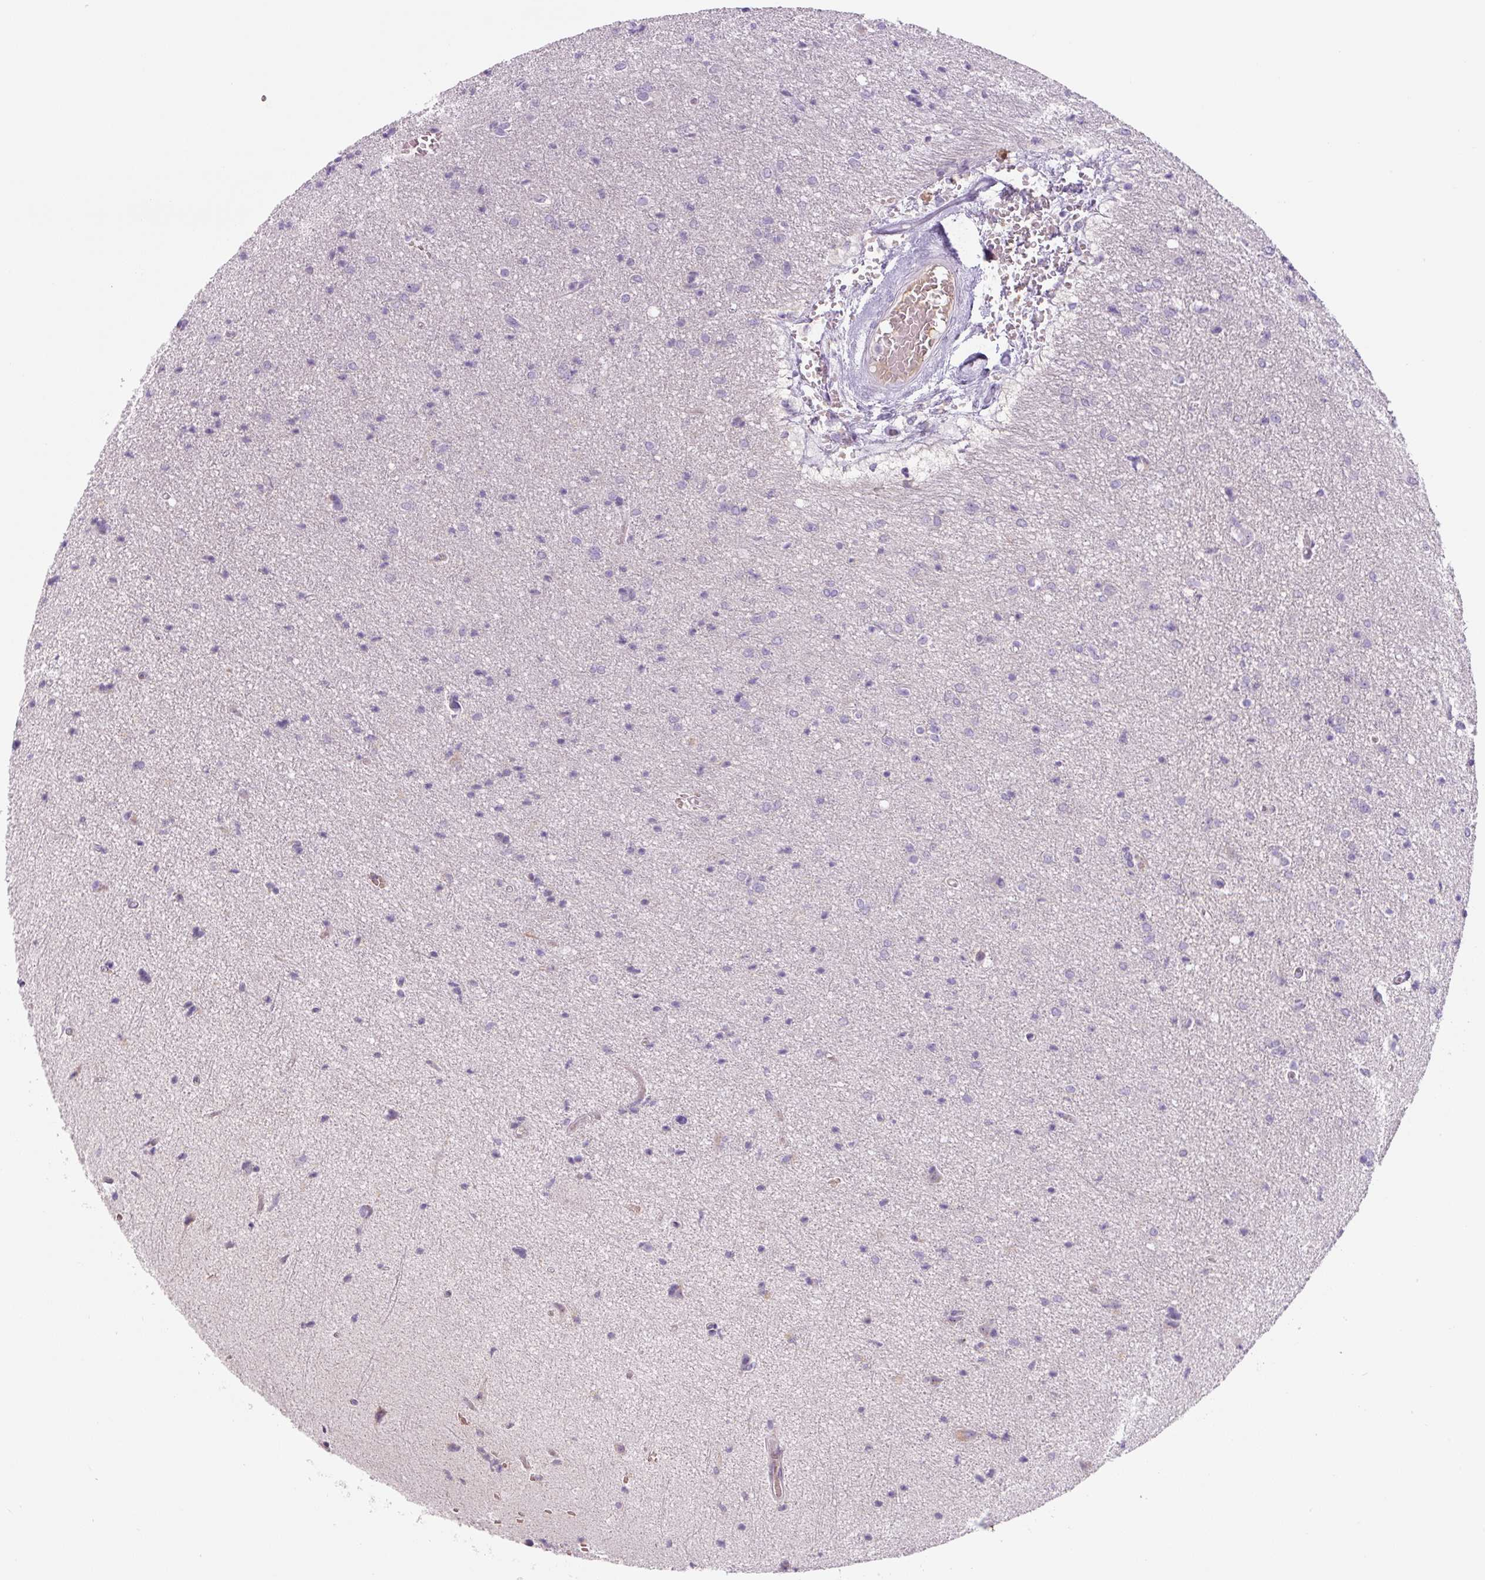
{"staining": {"intensity": "negative", "quantity": "none", "location": "none"}, "tissue": "glioma", "cell_type": "Tumor cells", "image_type": "cancer", "snomed": [{"axis": "morphology", "description": "Glioma, malignant, Low grade"}, {"axis": "topography", "description": "Brain"}], "caption": "IHC micrograph of malignant glioma (low-grade) stained for a protein (brown), which reveals no expression in tumor cells.", "gene": "YIF1B", "patient": {"sex": "male", "age": 26}}